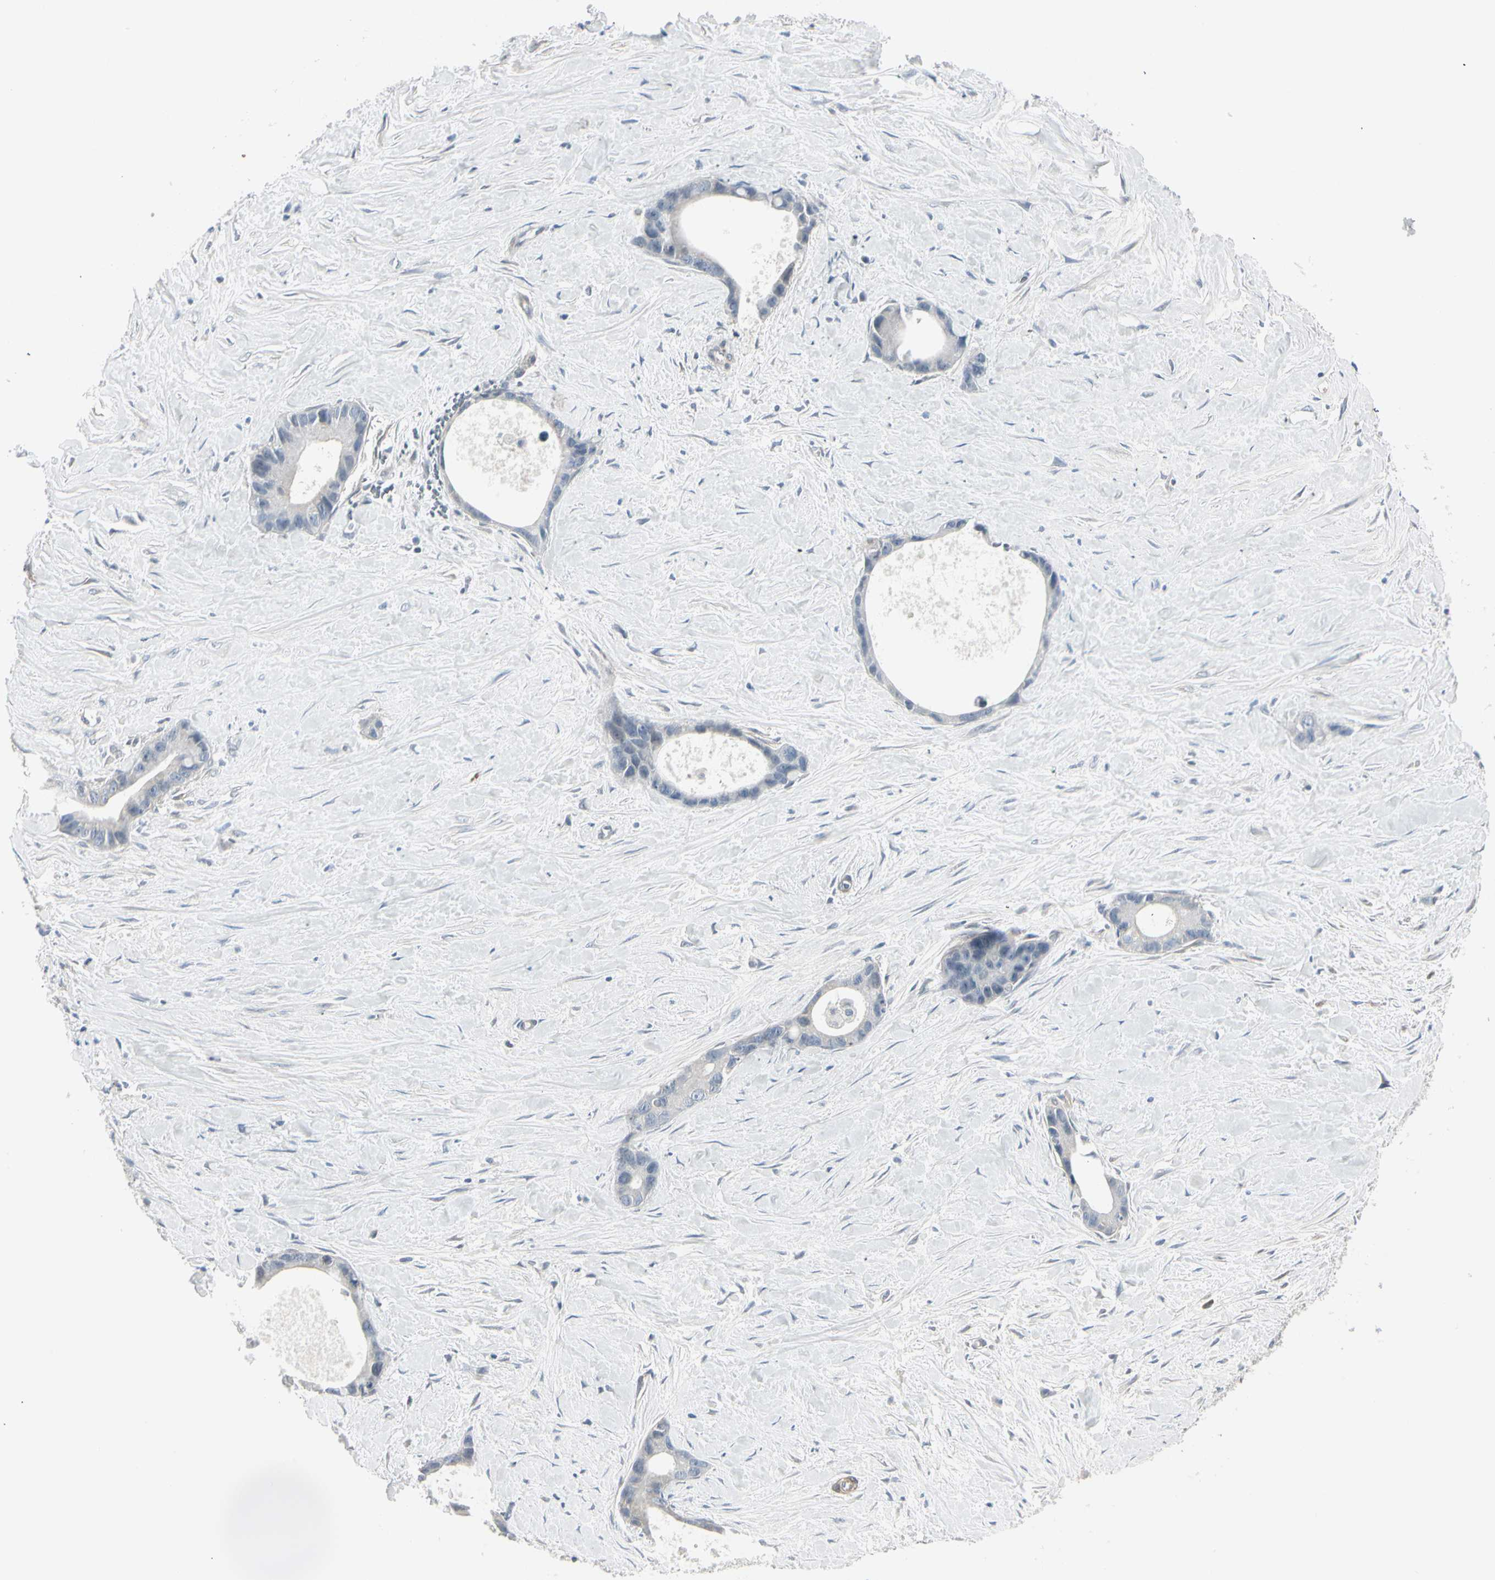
{"staining": {"intensity": "negative", "quantity": "none", "location": "none"}, "tissue": "liver cancer", "cell_type": "Tumor cells", "image_type": "cancer", "snomed": [{"axis": "morphology", "description": "Cholangiocarcinoma"}, {"axis": "topography", "description": "Liver"}], "caption": "Tumor cells are negative for brown protein staining in liver cholangiocarcinoma. (Immunohistochemistry (ihc), brightfield microscopy, high magnification).", "gene": "DMPK", "patient": {"sex": "female", "age": 55}}